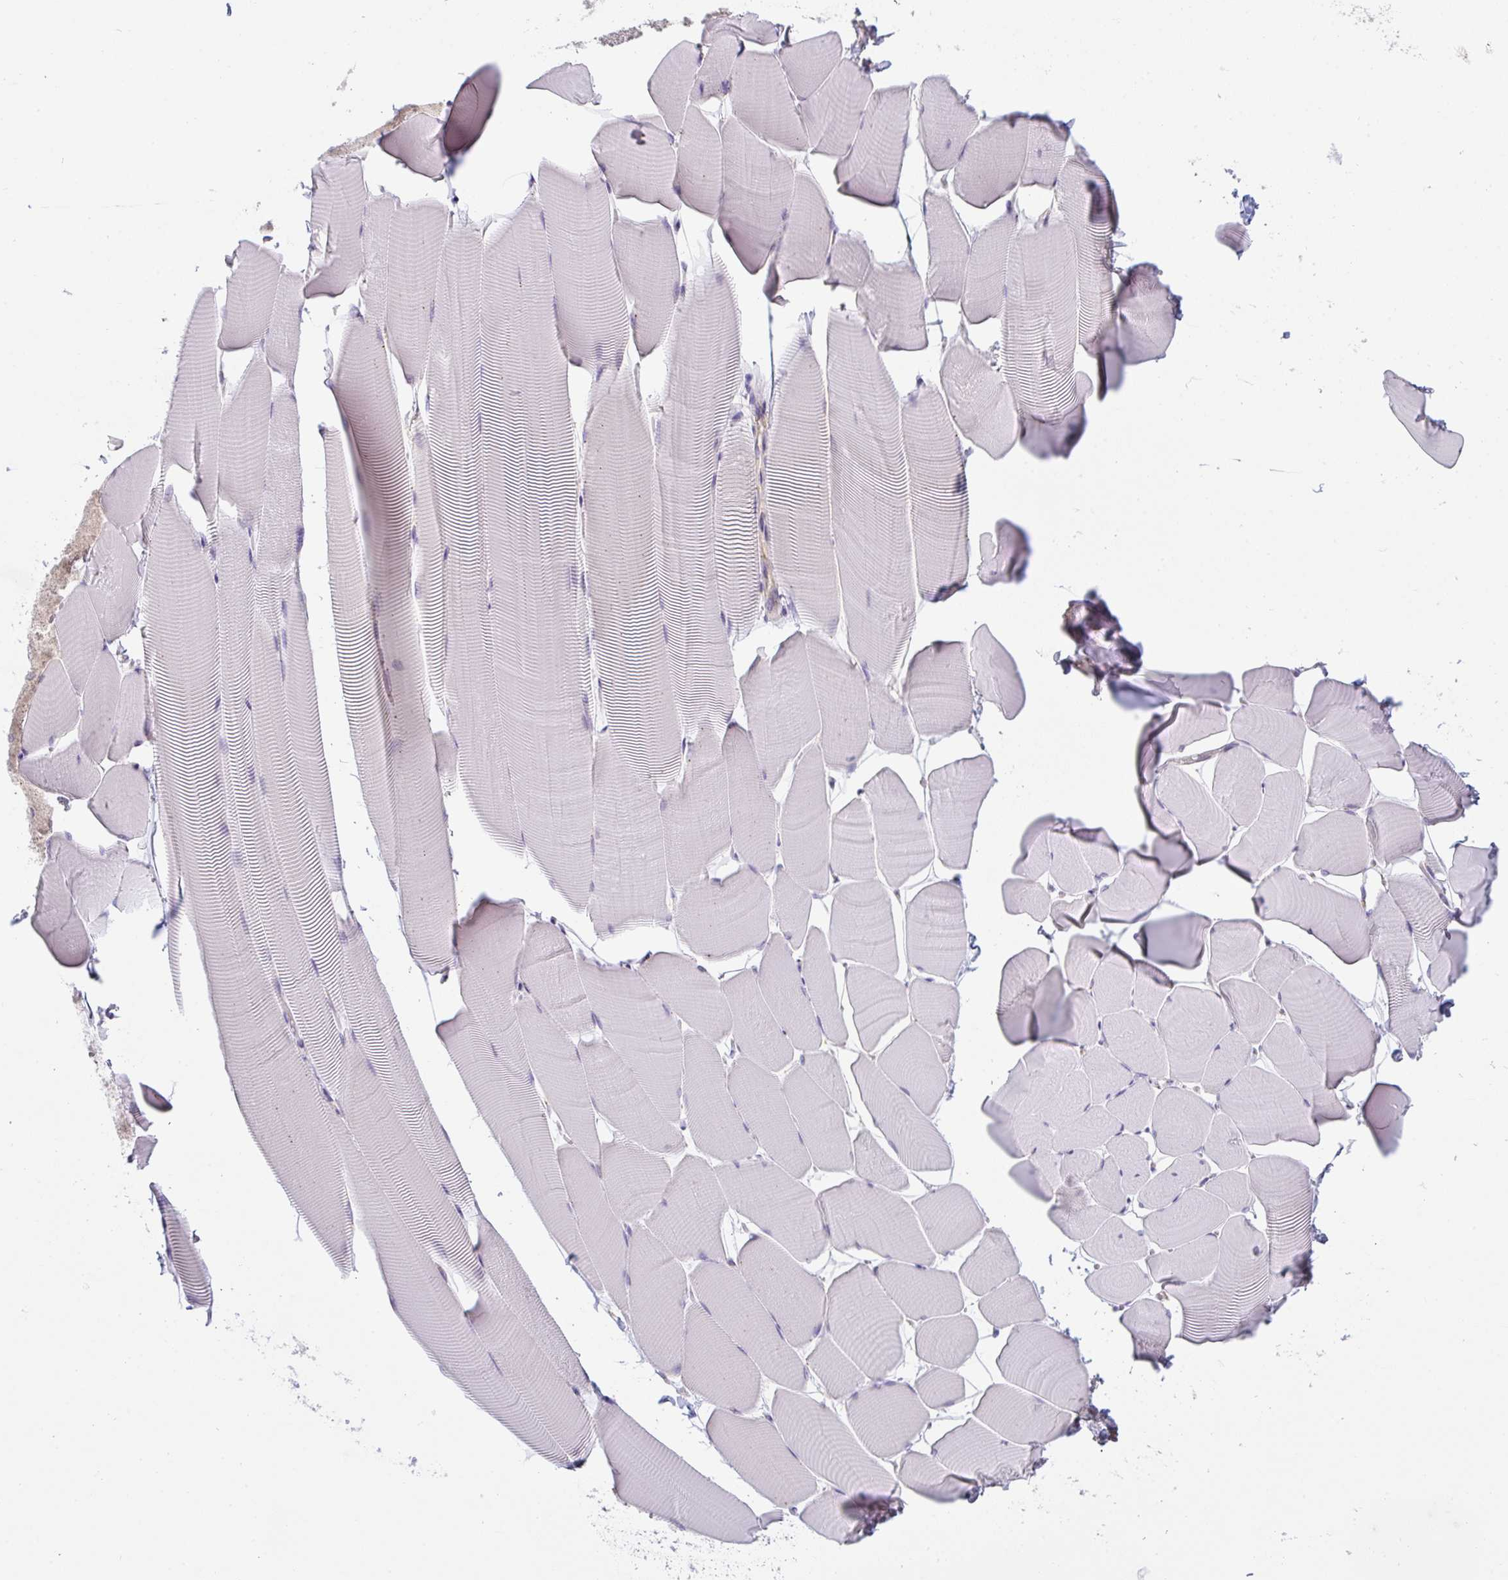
{"staining": {"intensity": "negative", "quantity": "none", "location": "none"}, "tissue": "skeletal muscle", "cell_type": "Myocytes", "image_type": "normal", "snomed": [{"axis": "morphology", "description": "Normal tissue, NOS"}, {"axis": "topography", "description": "Skeletal muscle"}], "caption": "An immunohistochemistry micrograph of normal skeletal muscle is shown. There is no staining in myocytes of skeletal muscle.", "gene": "SNX5", "patient": {"sex": "male", "age": 25}}